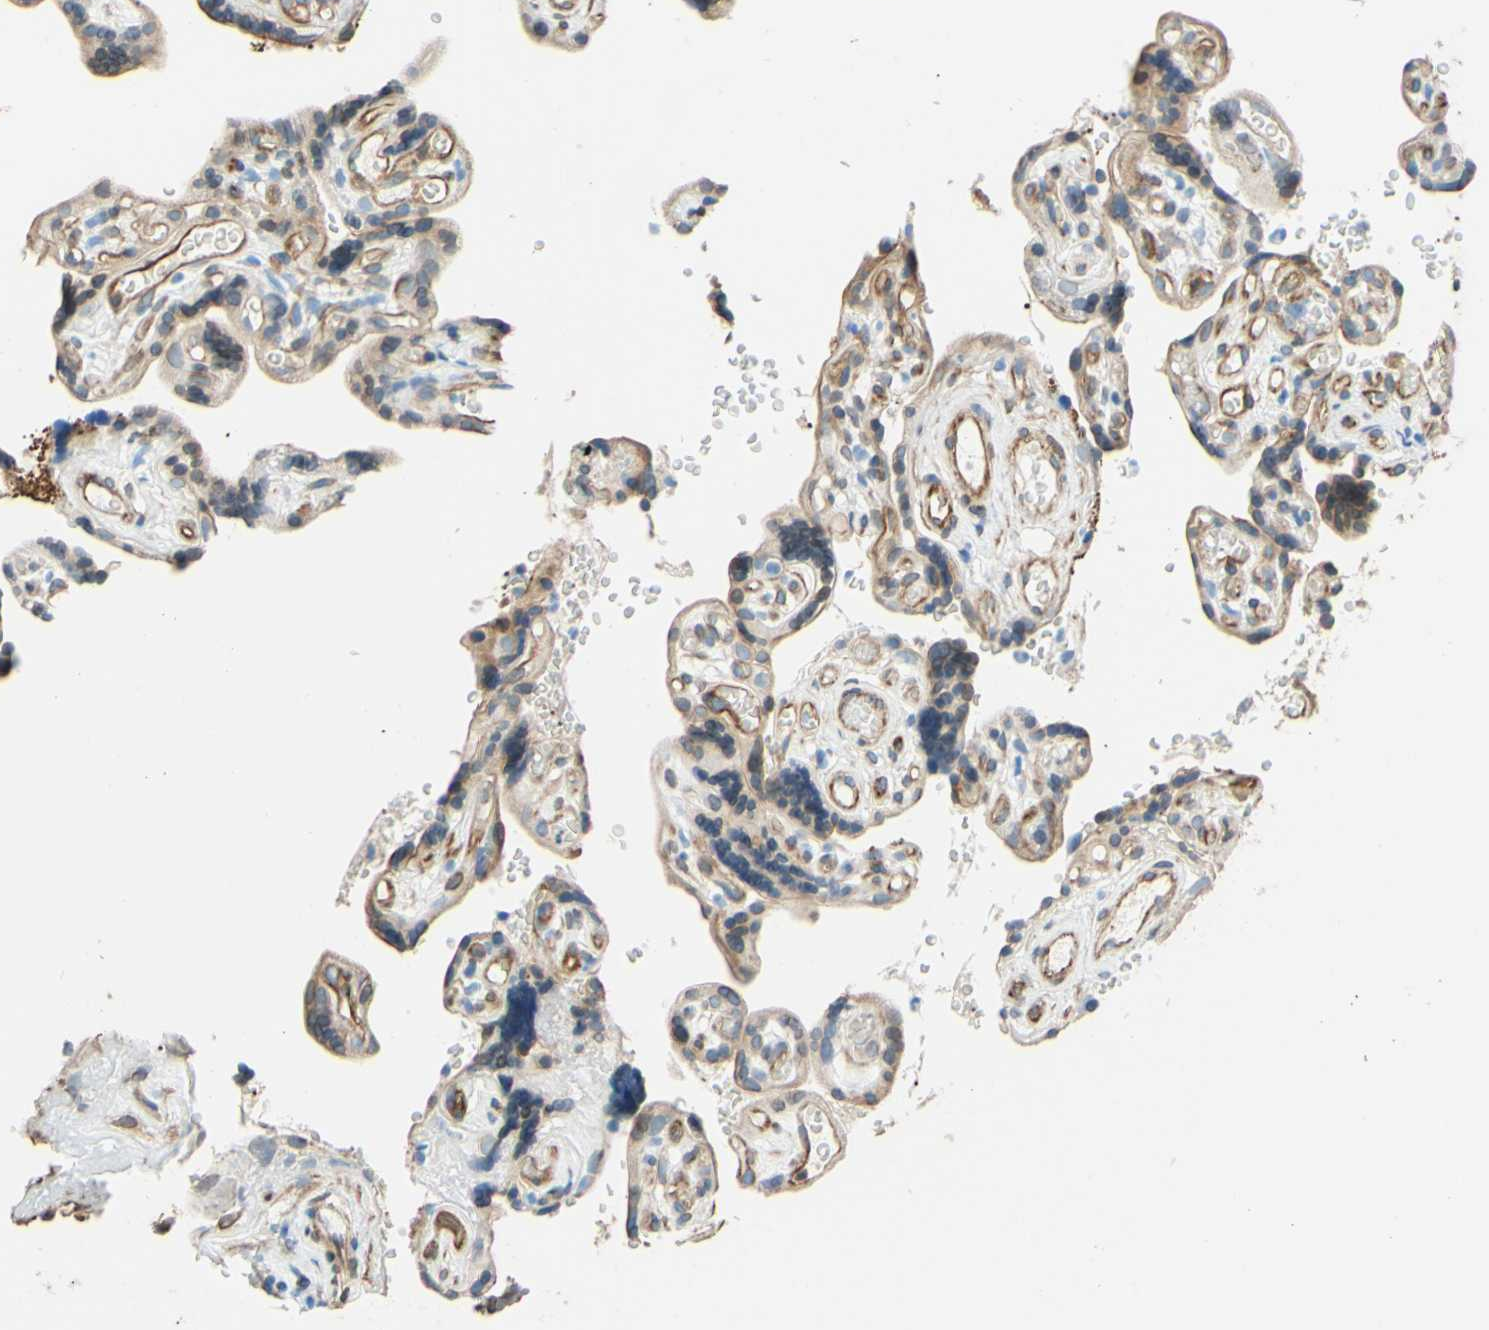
{"staining": {"intensity": "weak", "quantity": "<25%", "location": "cytoplasmic/membranous"}, "tissue": "placenta", "cell_type": "Decidual cells", "image_type": "normal", "snomed": [{"axis": "morphology", "description": "Normal tissue, NOS"}, {"axis": "topography", "description": "Placenta"}], "caption": "IHC photomicrograph of benign placenta: human placenta stained with DAB displays no significant protein positivity in decidual cells.", "gene": "ENDOD1", "patient": {"sex": "female", "age": 30}}